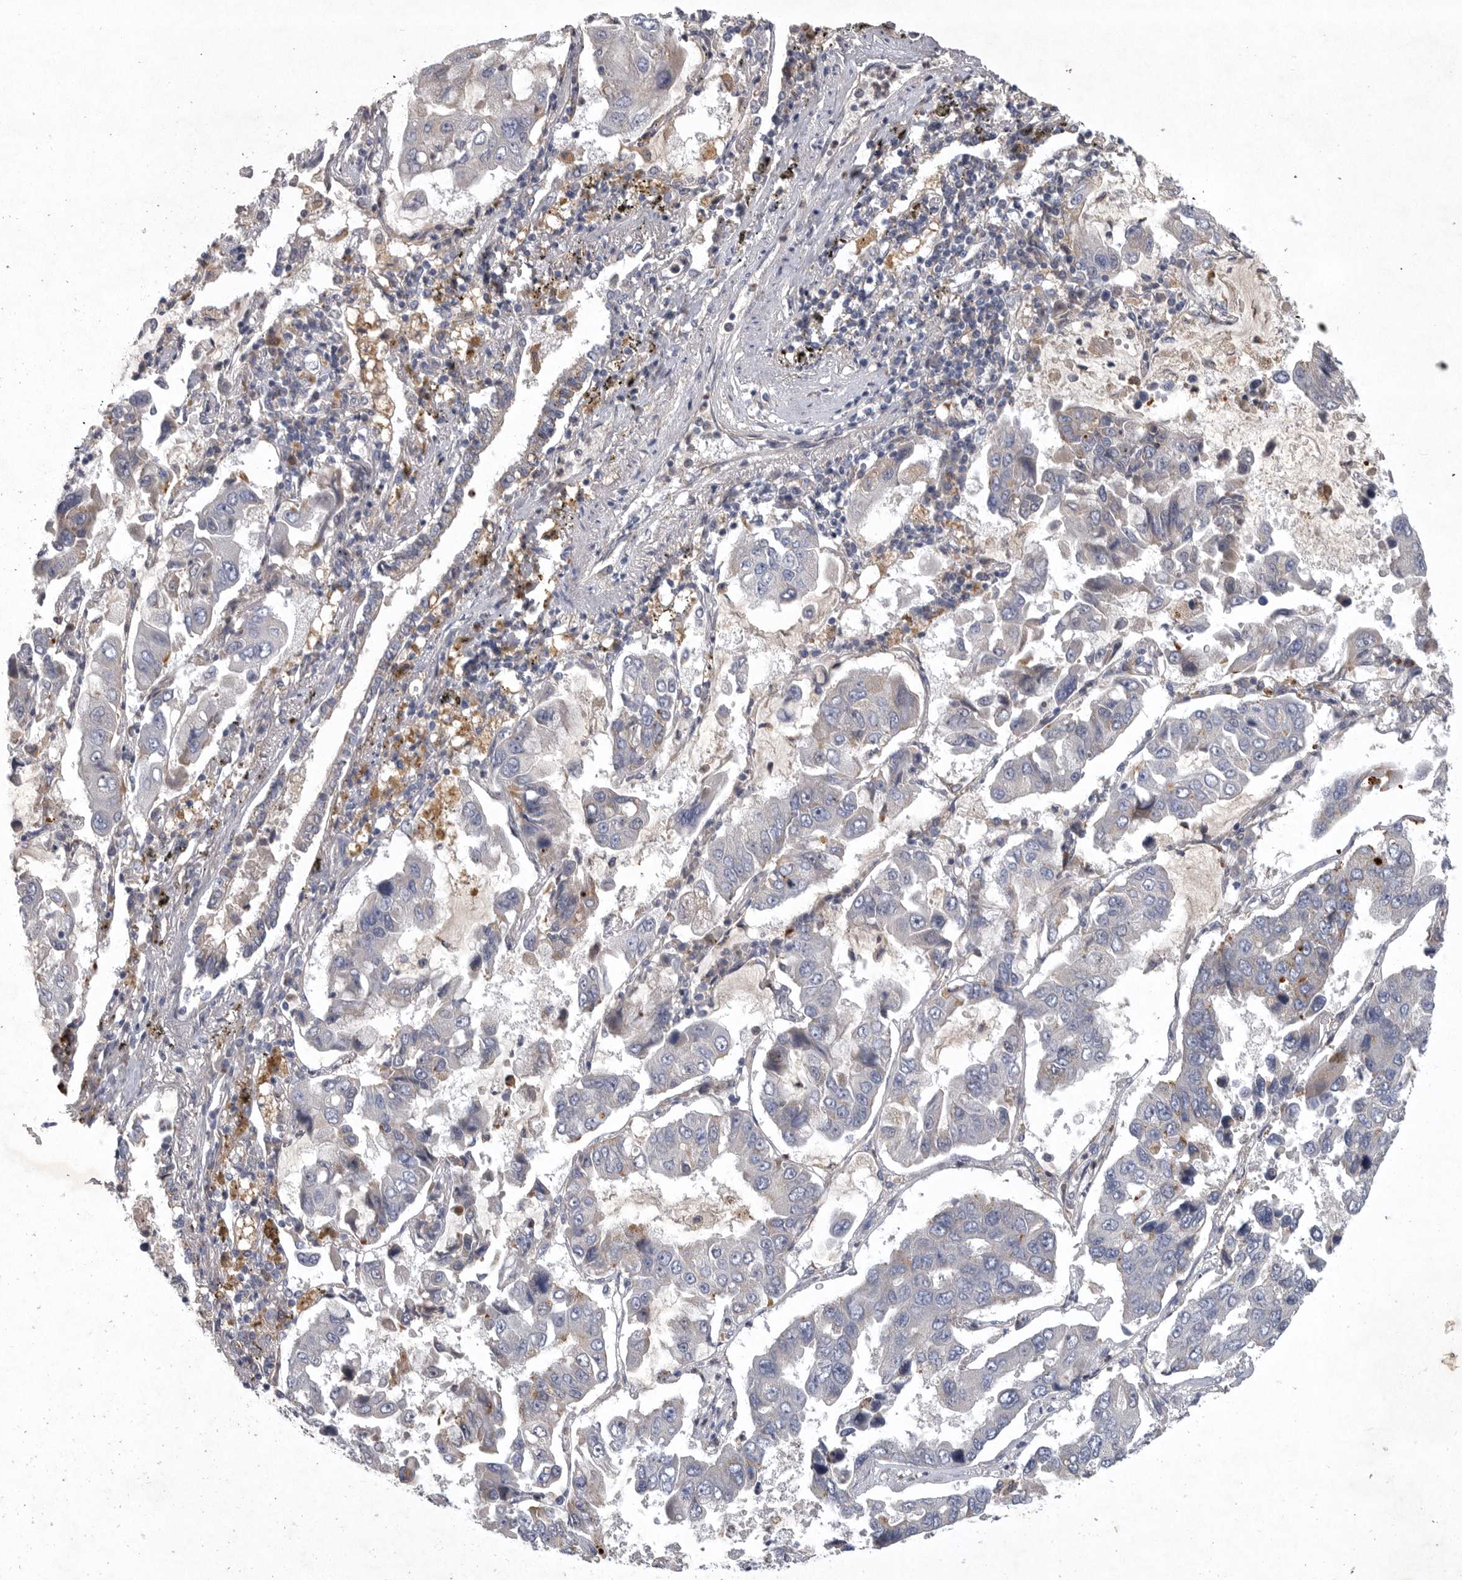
{"staining": {"intensity": "negative", "quantity": "none", "location": "none"}, "tissue": "lung cancer", "cell_type": "Tumor cells", "image_type": "cancer", "snomed": [{"axis": "morphology", "description": "Adenocarcinoma, NOS"}, {"axis": "topography", "description": "Lung"}], "caption": "A histopathology image of lung adenocarcinoma stained for a protein exhibits no brown staining in tumor cells. Nuclei are stained in blue.", "gene": "LAMTOR3", "patient": {"sex": "male", "age": 64}}